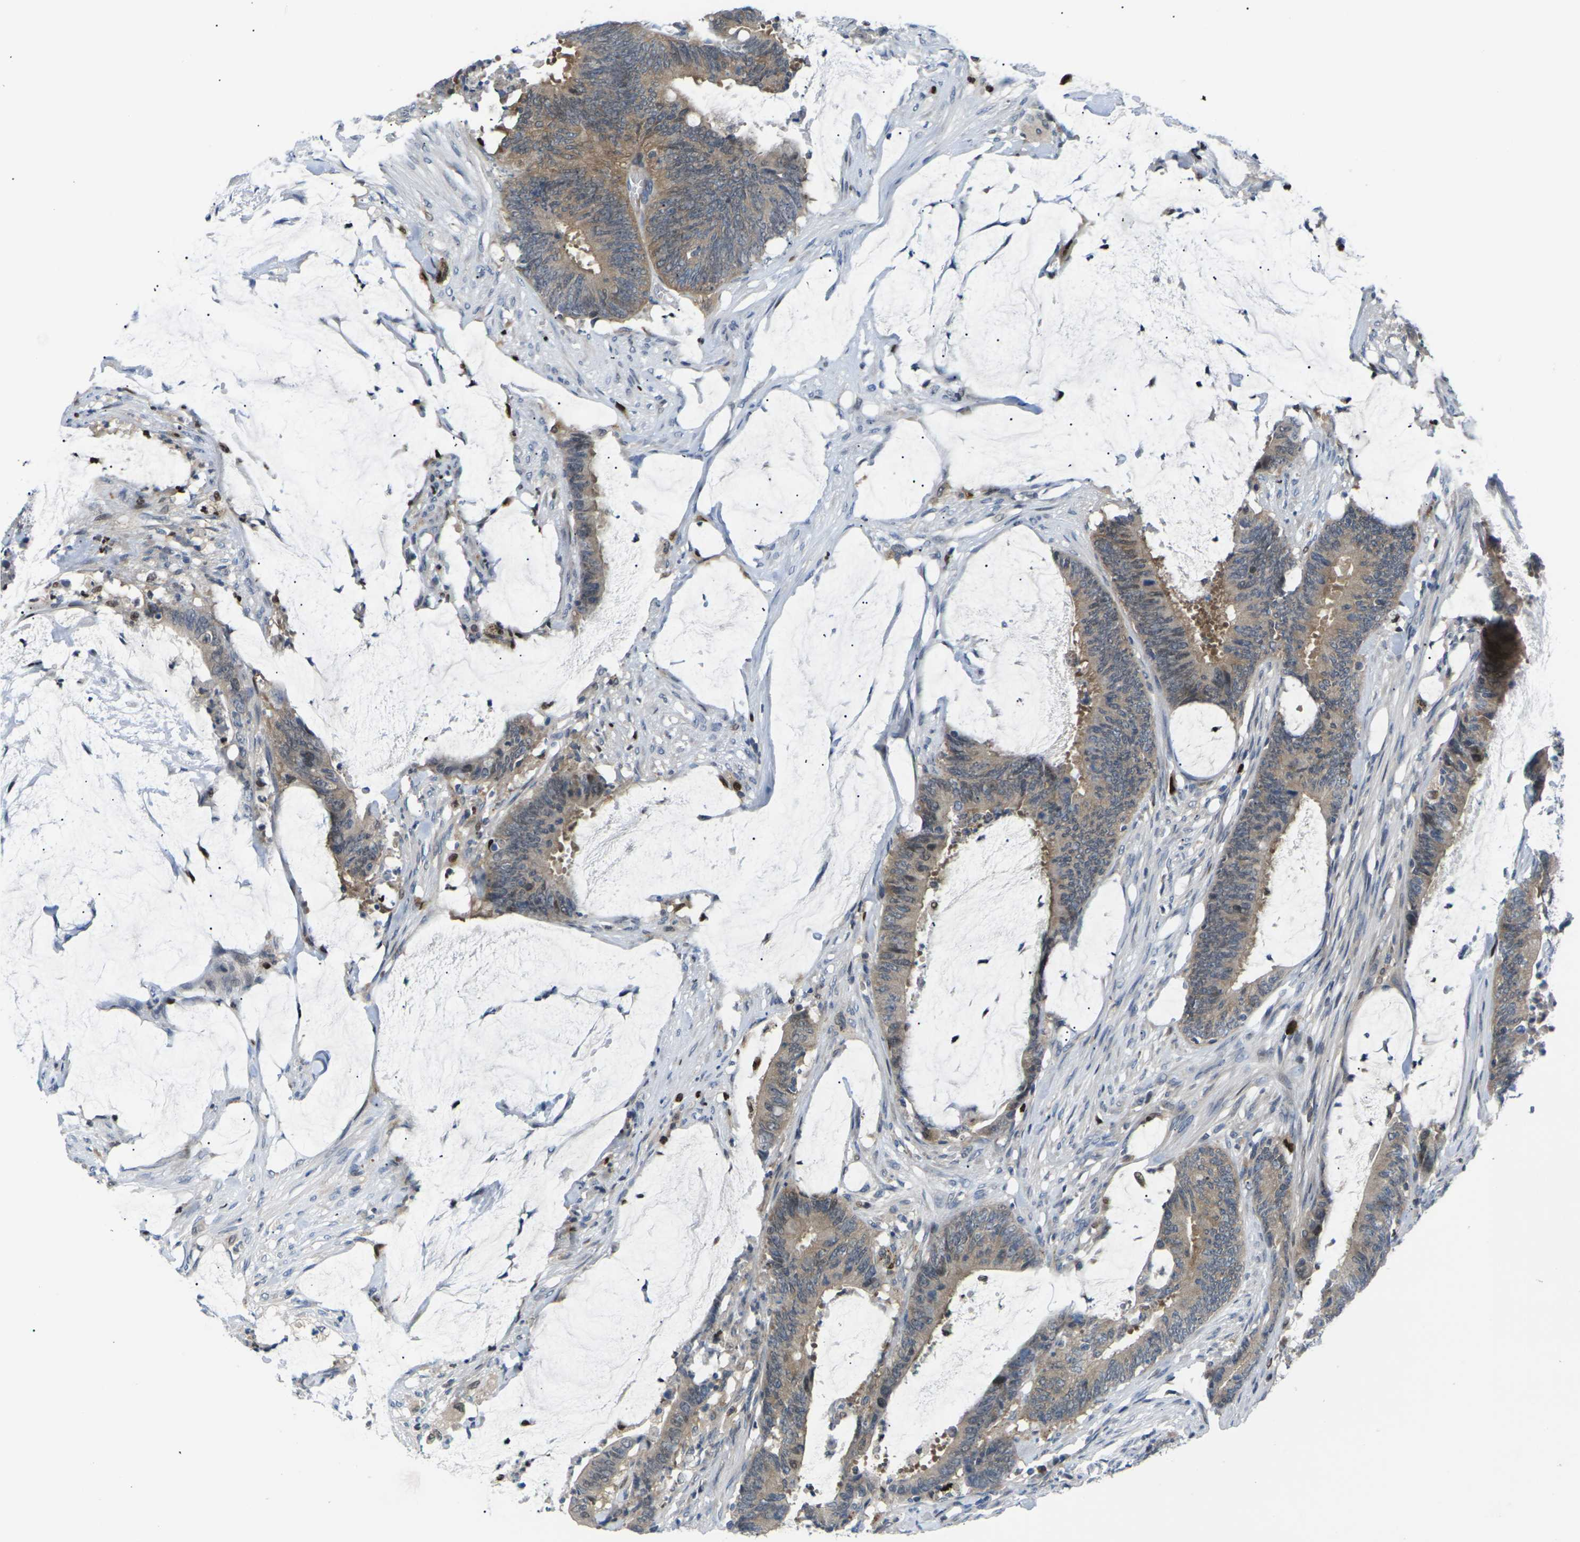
{"staining": {"intensity": "moderate", "quantity": ">75%", "location": "cytoplasmic/membranous"}, "tissue": "colorectal cancer", "cell_type": "Tumor cells", "image_type": "cancer", "snomed": [{"axis": "morphology", "description": "Adenocarcinoma, NOS"}, {"axis": "topography", "description": "Rectum"}], "caption": "An IHC photomicrograph of tumor tissue is shown. Protein staining in brown shows moderate cytoplasmic/membranous positivity in colorectal cancer within tumor cells. The staining is performed using DAB brown chromogen to label protein expression. The nuclei are counter-stained blue using hematoxylin.", "gene": "RPS6KA3", "patient": {"sex": "female", "age": 66}}